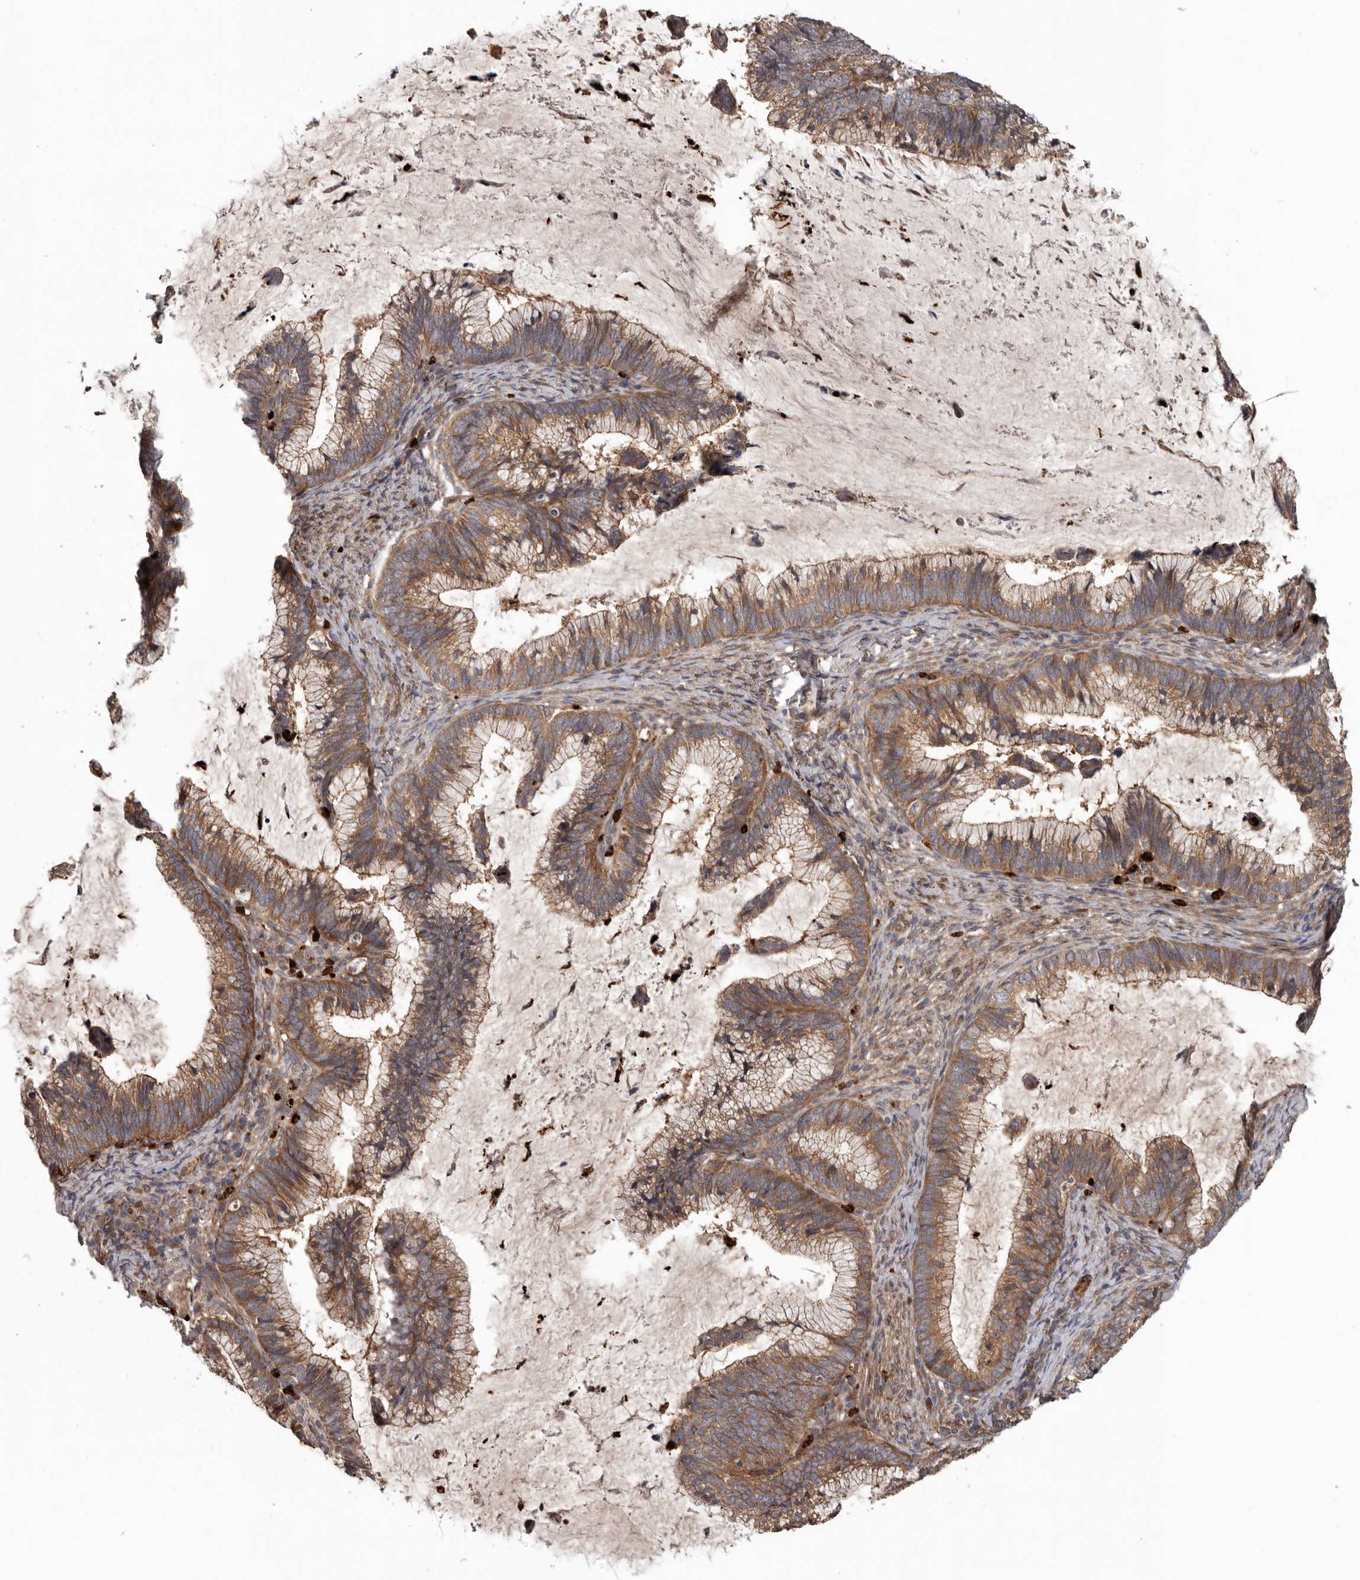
{"staining": {"intensity": "moderate", "quantity": ">75%", "location": "cytoplasmic/membranous"}, "tissue": "cervical cancer", "cell_type": "Tumor cells", "image_type": "cancer", "snomed": [{"axis": "morphology", "description": "Adenocarcinoma, NOS"}, {"axis": "topography", "description": "Cervix"}], "caption": "This micrograph shows immunohistochemistry staining of human cervical adenocarcinoma, with medium moderate cytoplasmic/membranous staining in approximately >75% of tumor cells.", "gene": "ARHGEF5", "patient": {"sex": "female", "age": 36}}